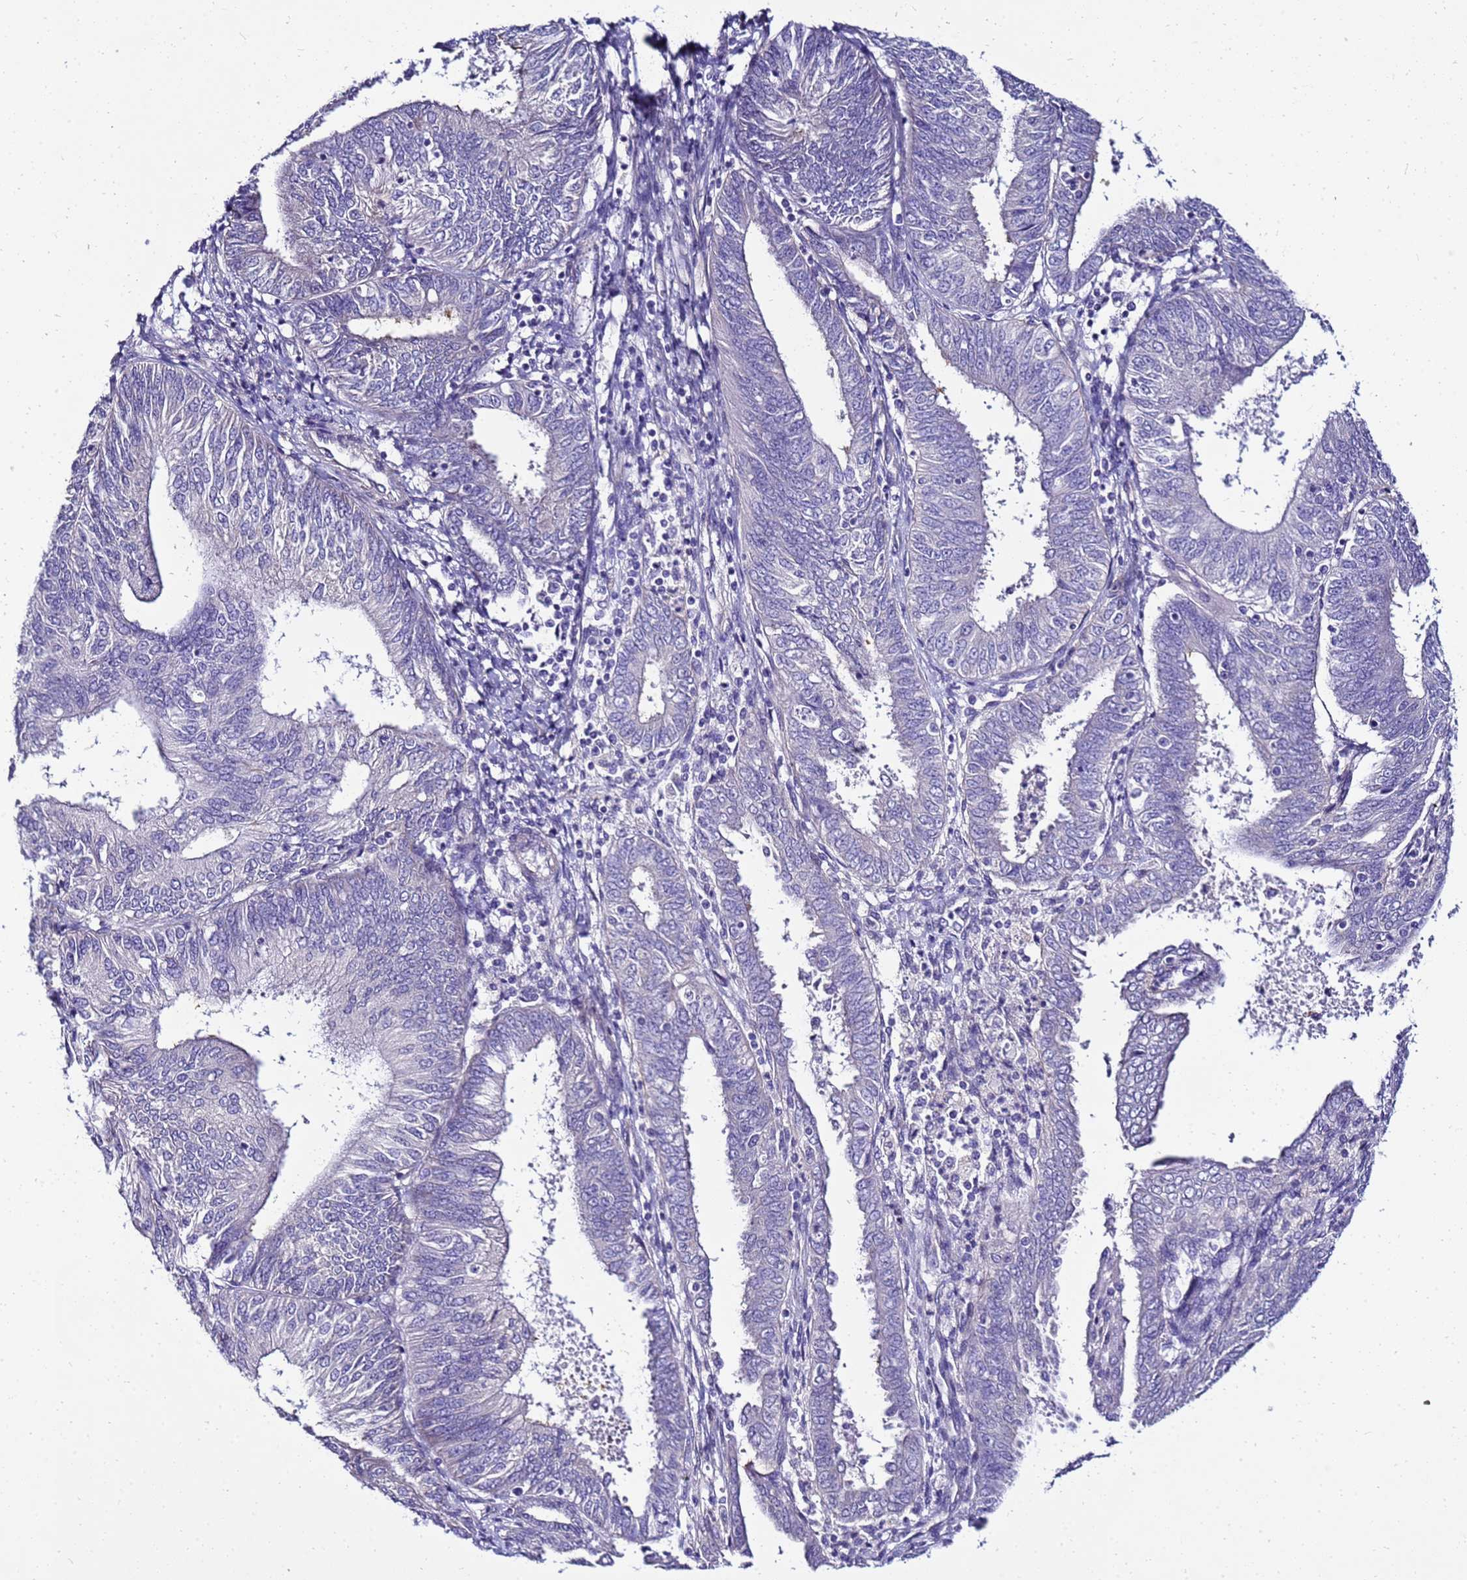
{"staining": {"intensity": "negative", "quantity": "none", "location": "none"}, "tissue": "endometrial cancer", "cell_type": "Tumor cells", "image_type": "cancer", "snomed": [{"axis": "morphology", "description": "Adenocarcinoma, NOS"}, {"axis": "topography", "description": "Endometrium"}], "caption": "This is an IHC micrograph of human endometrial cancer. There is no expression in tumor cells.", "gene": "FAM166B", "patient": {"sex": "female", "age": 58}}